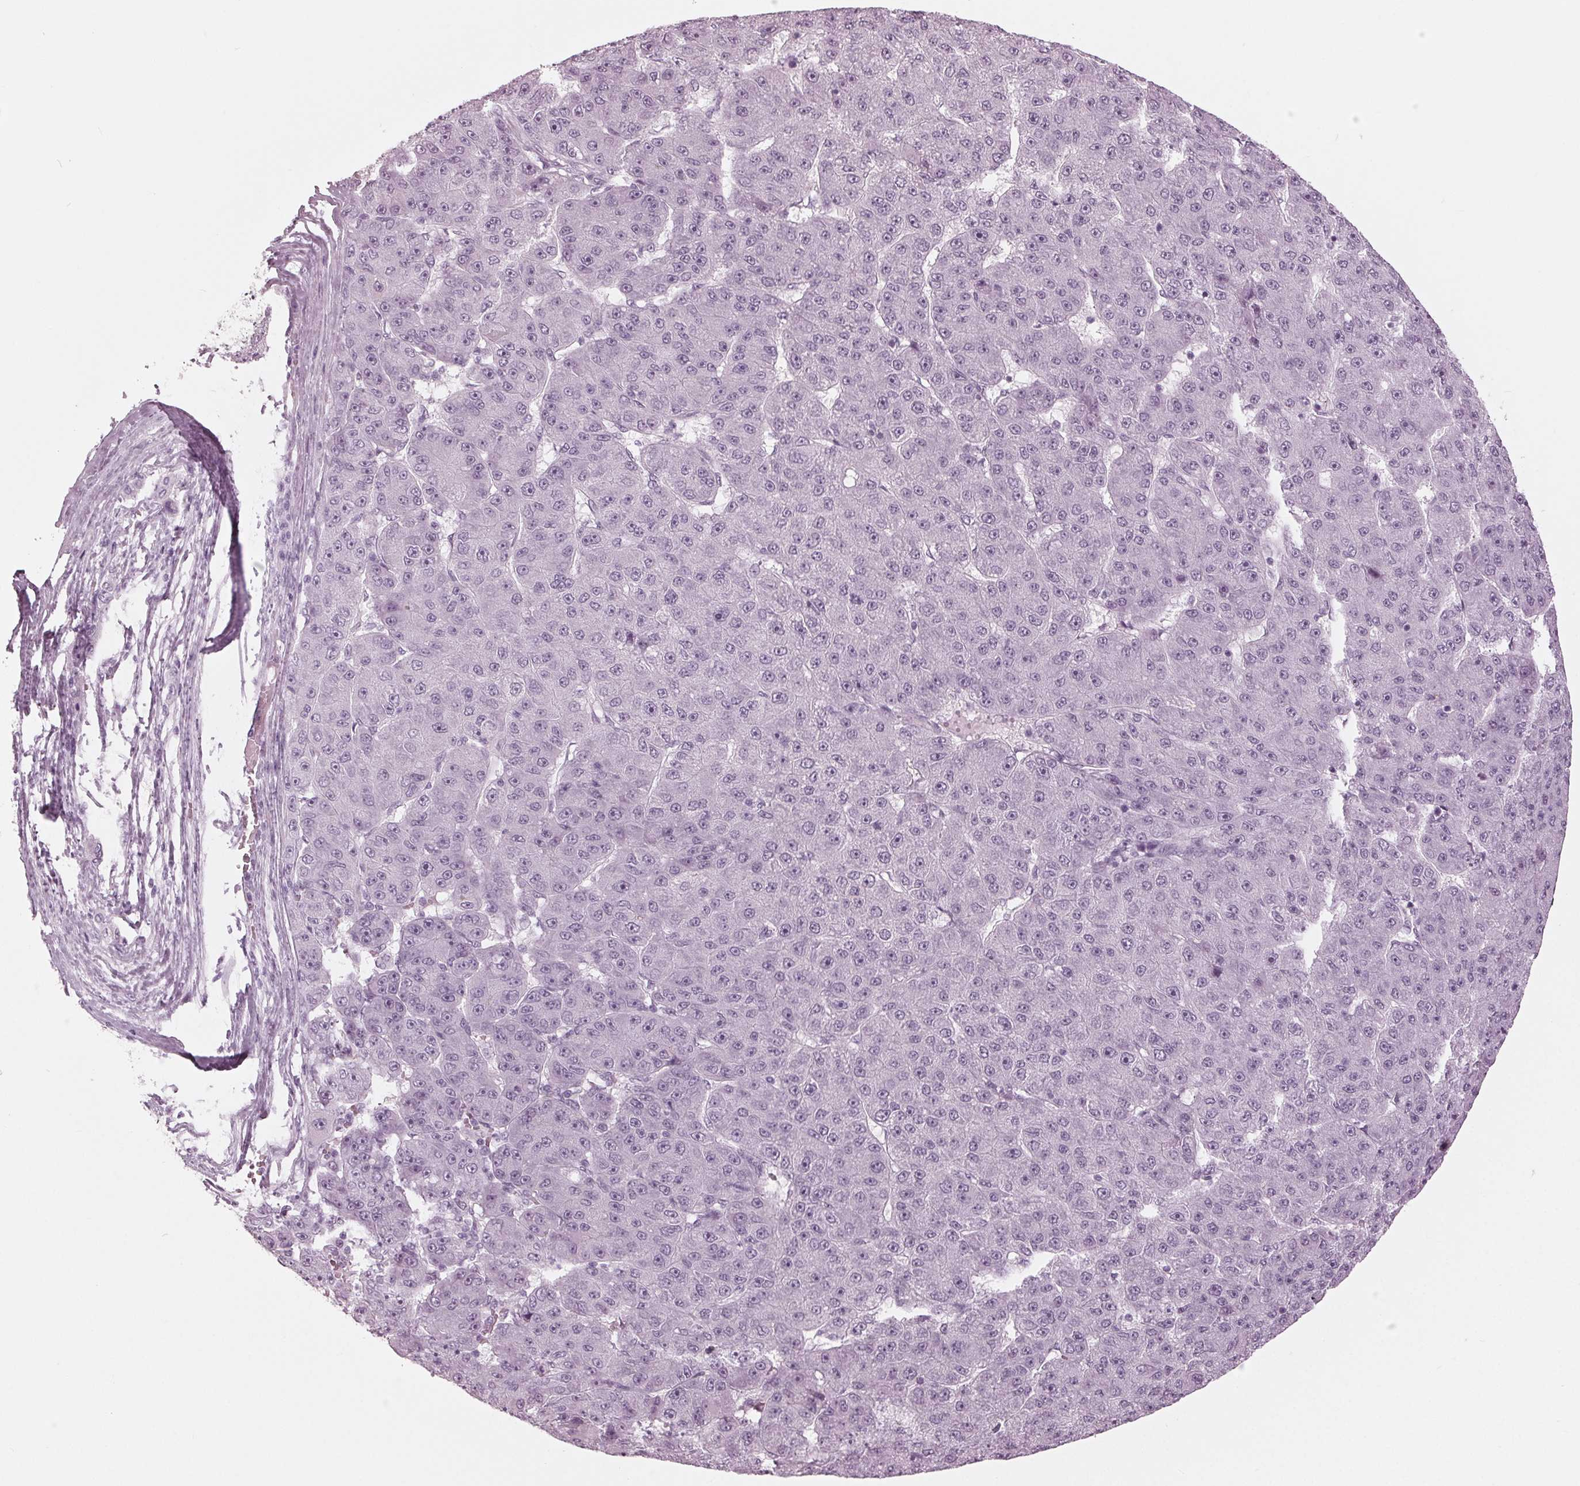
{"staining": {"intensity": "negative", "quantity": "none", "location": "none"}, "tissue": "liver cancer", "cell_type": "Tumor cells", "image_type": "cancer", "snomed": [{"axis": "morphology", "description": "Carcinoma, Hepatocellular, NOS"}, {"axis": "topography", "description": "Liver"}], "caption": "Immunohistochemistry (IHC) image of neoplastic tissue: liver cancer (hepatocellular carcinoma) stained with DAB (3,3'-diaminobenzidine) exhibits no significant protein expression in tumor cells. Nuclei are stained in blue.", "gene": "KRT28", "patient": {"sex": "male", "age": 67}}